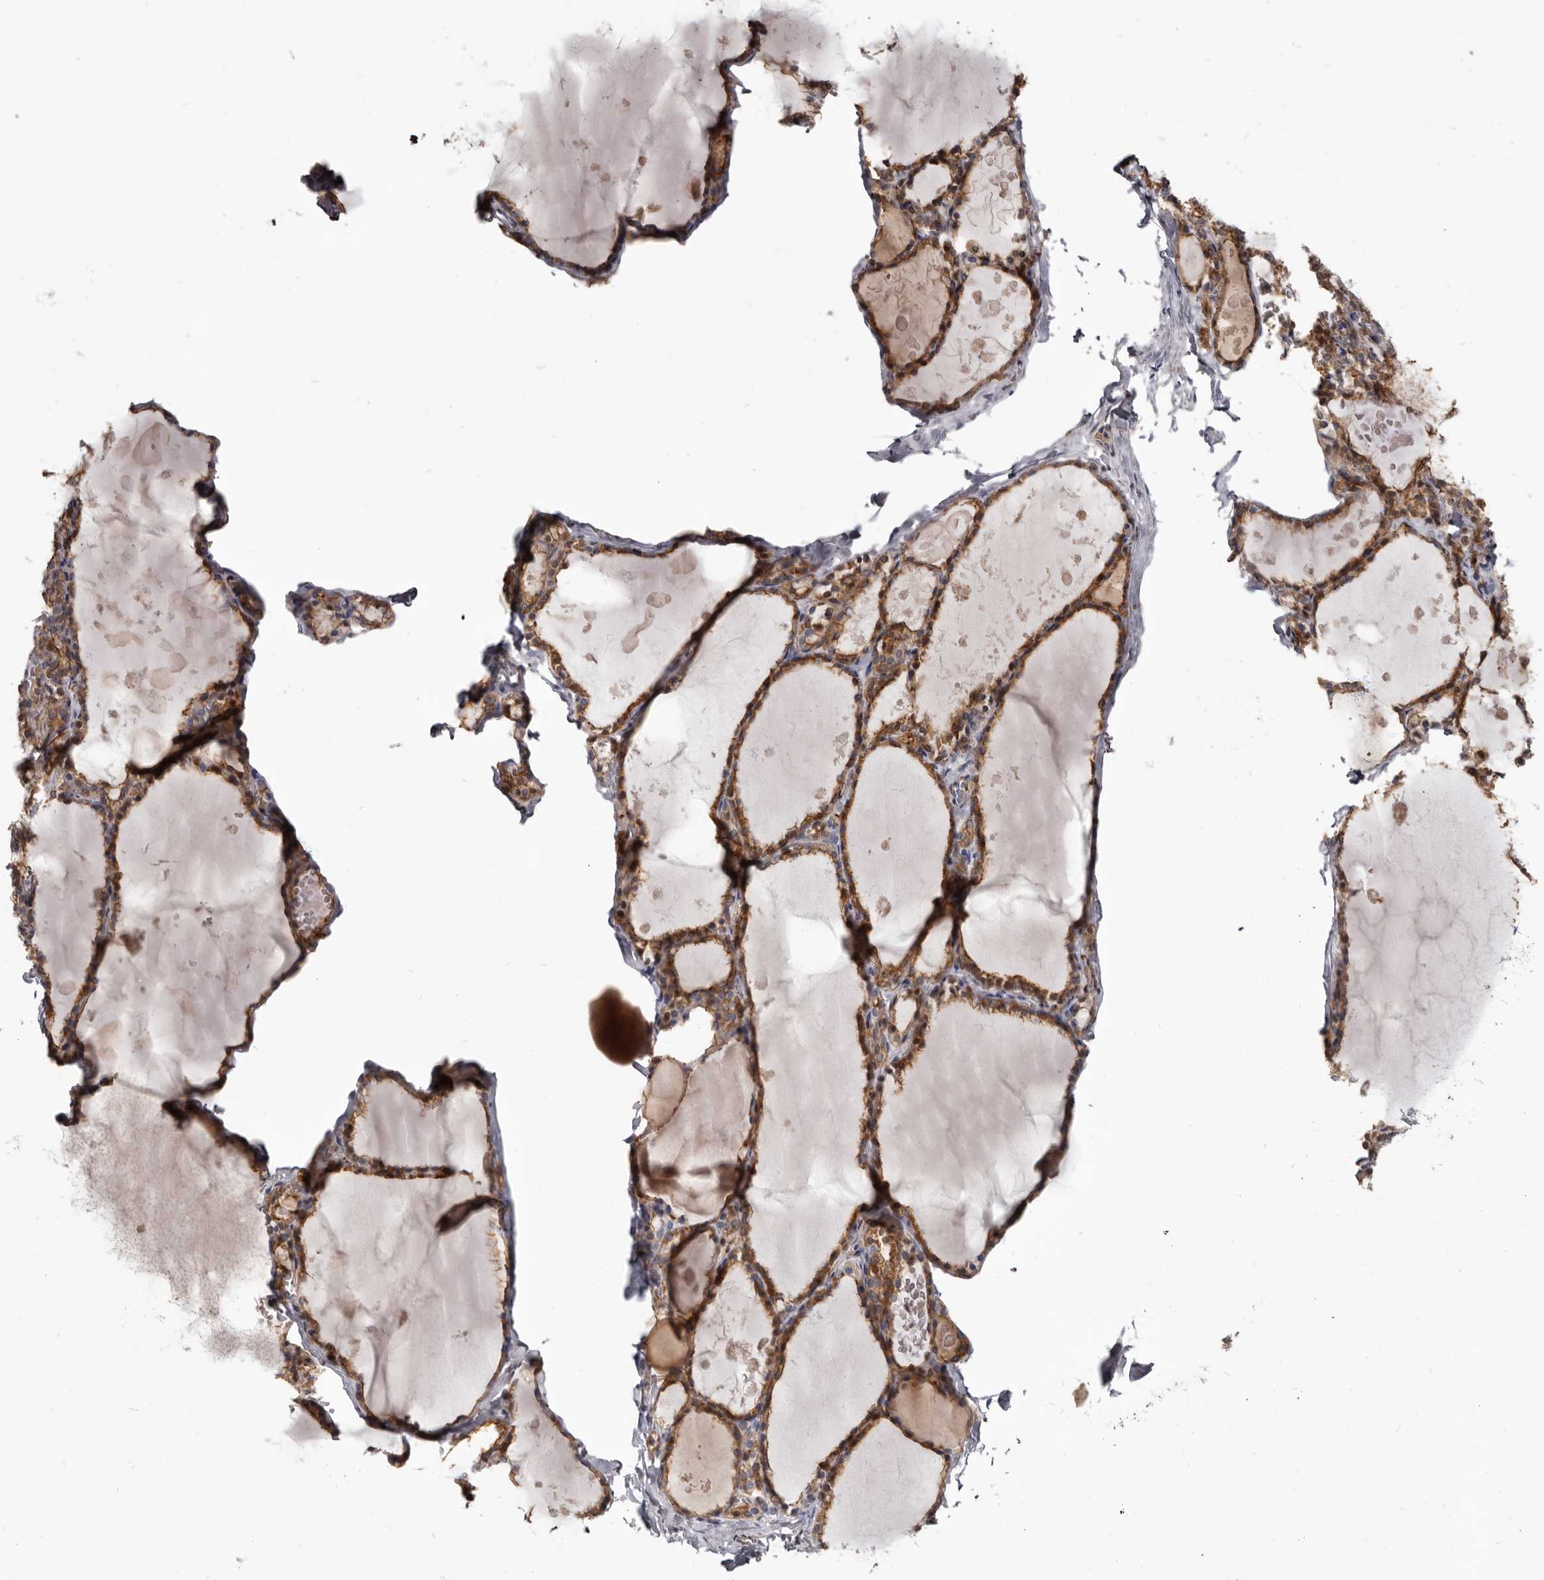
{"staining": {"intensity": "moderate", "quantity": ">75%", "location": "cytoplasmic/membranous"}, "tissue": "thyroid gland", "cell_type": "Glandular cells", "image_type": "normal", "snomed": [{"axis": "morphology", "description": "Normal tissue, NOS"}, {"axis": "topography", "description": "Thyroid gland"}], "caption": "Thyroid gland was stained to show a protein in brown. There is medium levels of moderate cytoplasmic/membranous staining in about >75% of glandular cells. (Stains: DAB in brown, nuclei in blue, Microscopy: brightfield microscopy at high magnification).", "gene": "CGN", "patient": {"sex": "male", "age": 56}}